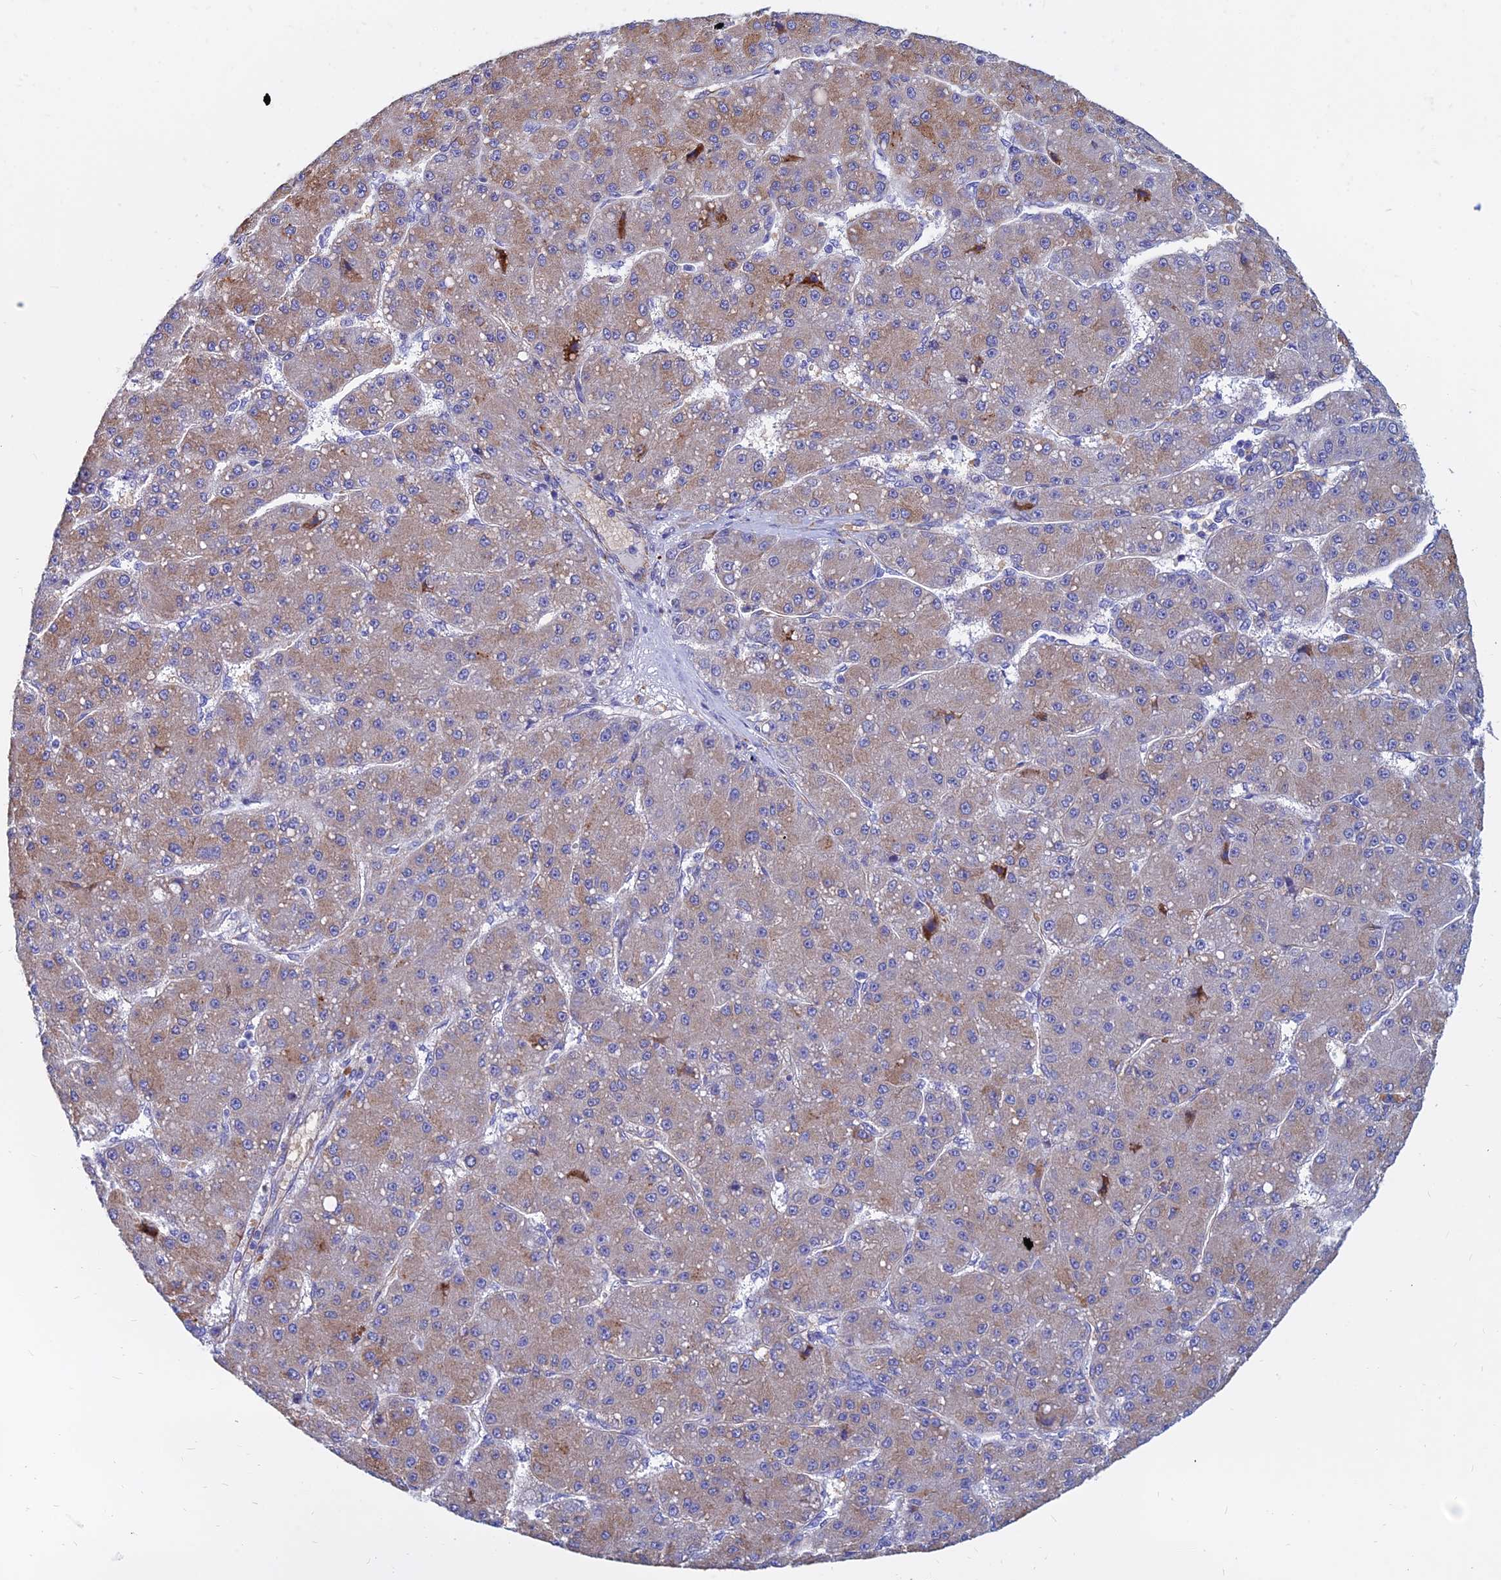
{"staining": {"intensity": "weak", "quantity": "25%-75%", "location": "cytoplasmic/membranous"}, "tissue": "liver cancer", "cell_type": "Tumor cells", "image_type": "cancer", "snomed": [{"axis": "morphology", "description": "Carcinoma, Hepatocellular, NOS"}, {"axis": "topography", "description": "Liver"}], "caption": "Brown immunohistochemical staining in human liver cancer exhibits weak cytoplasmic/membranous staining in about 25%-75% of tumor cells.", "gene": "CDK18", "patient": {"sex": "male", "age": 67}}